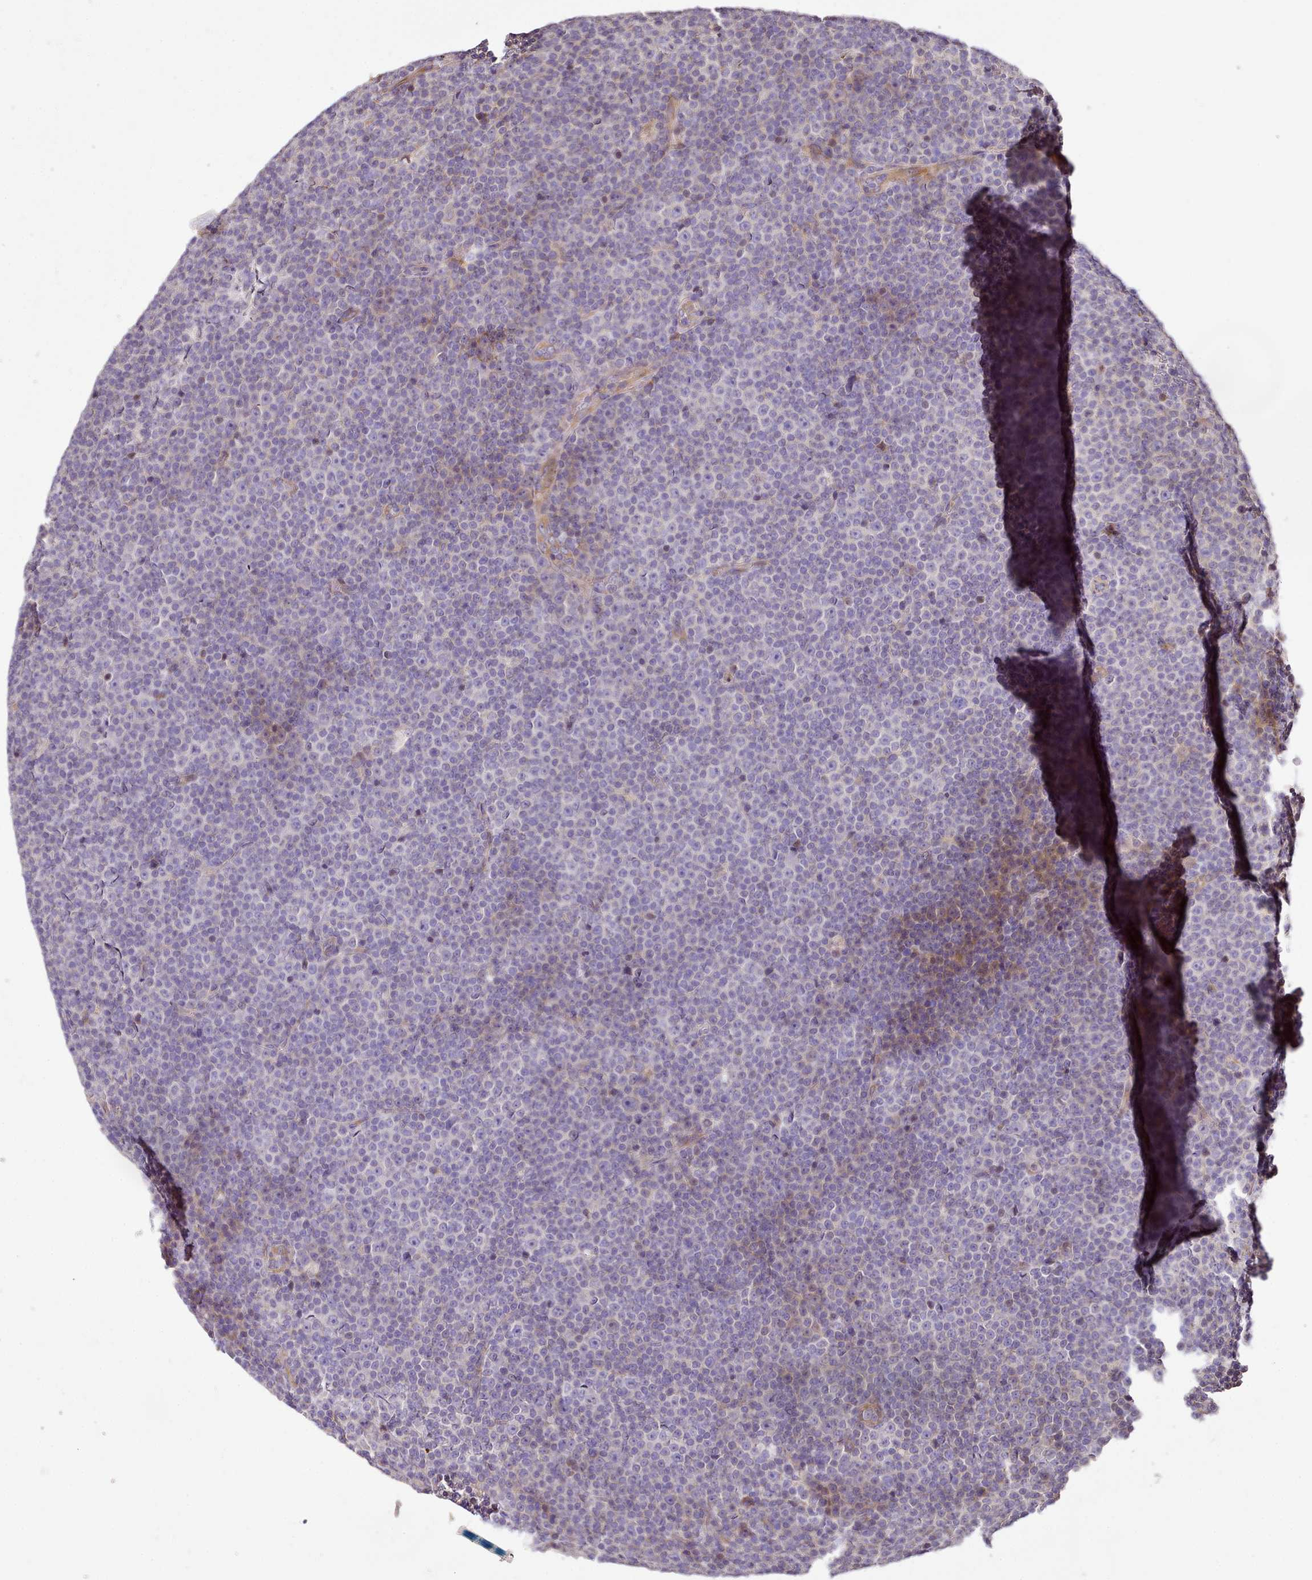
{"staining": {"intensity": "negative", "quantity": "none", "location": "none"}, "tissue": "lymphoma", "cell_type": "Tumor cells", "image_type": "cancer", "snomed": [{"axis": "morphology", "description": "Malignant lymphoma, non-Hodgkin's type, Low grade"}, {"axis": "topography", "description": "Lymph node"}], "caption": "Lymphoma was stained to show a protein in brown. There is no significant expression in tumor cells.", "gene": "NBPF1", "patient": {"sex": "female", "age": 67}}